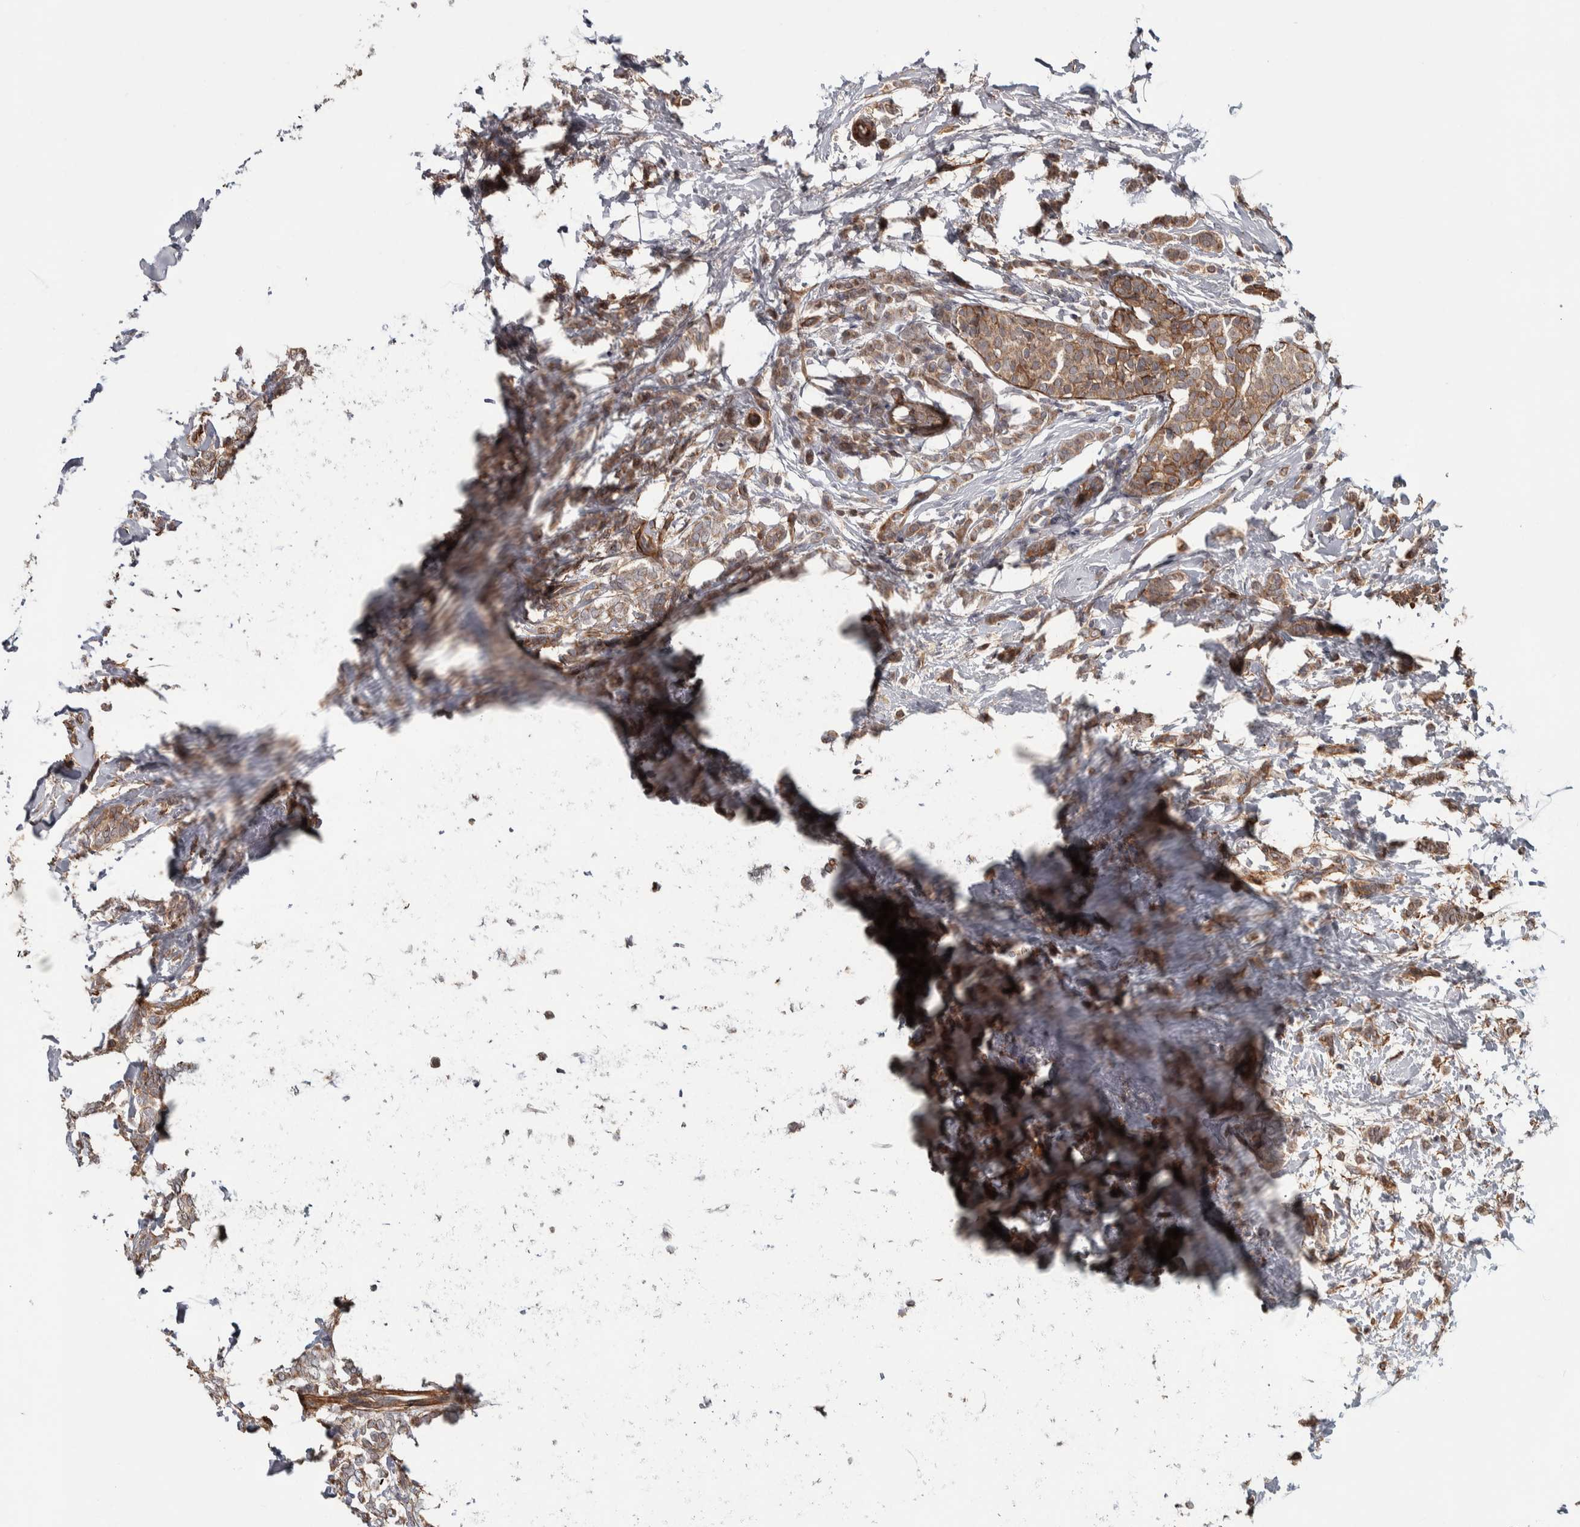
{"staining": {"intensity": "weak", "quantity": ">75%", "location": "cytoplasmic/membranous"}, "tissue": "breast cancer", "cell_type": "Tumor cells", "image_type": "cancer", "snomed": [{"axis": "morphology", "description": "Lobular carcinoma"}, {"axis": "topography", "description": "Breast"}], "caption": "Immunohistochemical staining of human breast cancer (lobular carcinoma) exhibits low levels of weak cytoplasmic/membranous protein expression in approximately >75% of tumor cells.", "gene": "CHMP4C", "patient": {"sex": "female", "age": 50}}